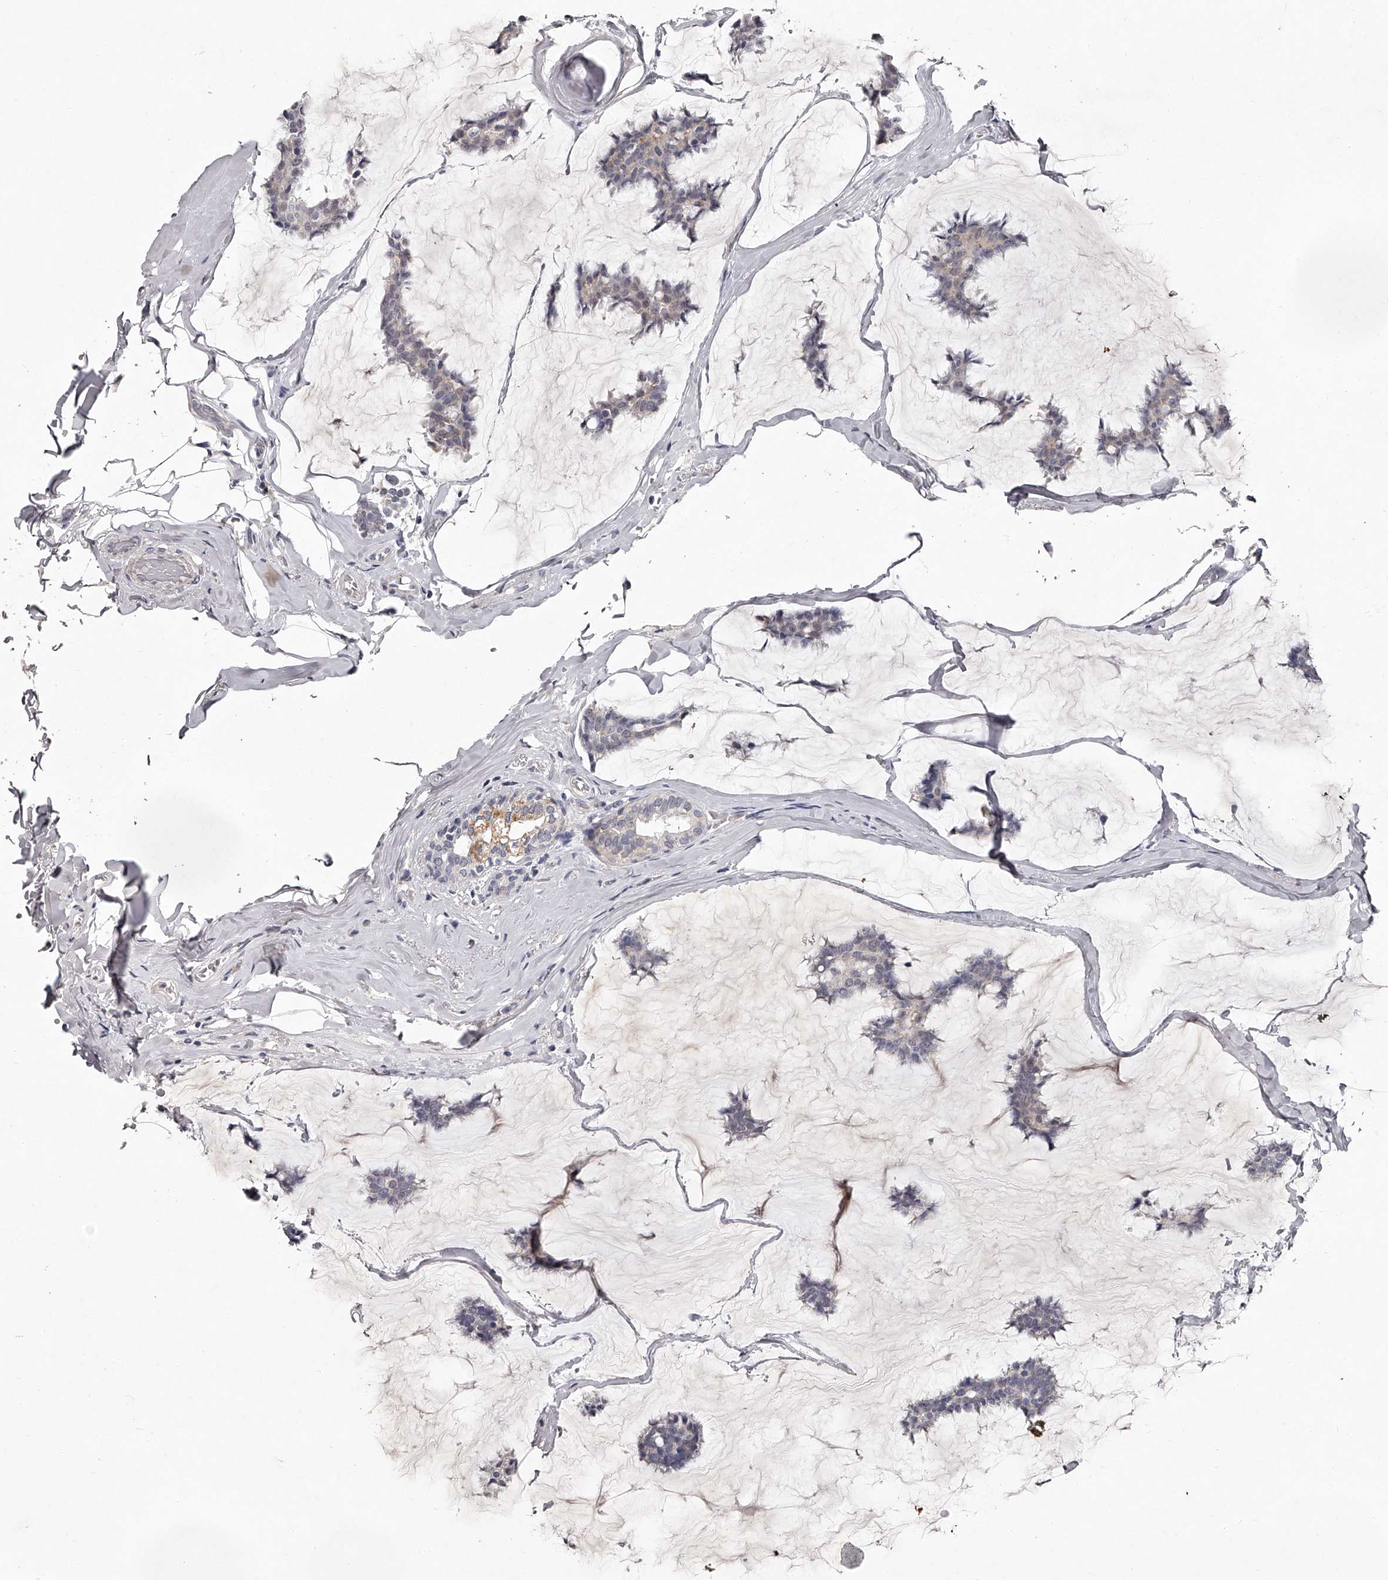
{"staining": {"intensity": "negative", "quantity": "none", "location": "none"}, "tissue": "breast cancer", "cell_type": "Tumor cells", "image_type": "cancer", "snomed": [{"axis": "morphology", "description": "Duct carcinoma"}, {"axis": "topography", "description": "Breast"}], "caption": "Tumor cells are negative for protein expression in human breast infiltrating ductal carcinoma. (Immunohistochemistry (ihc), brightfield microscopy, high magnification).", "gene": "NT5DC1", "patient": {"sex": "female", "age": 93}}